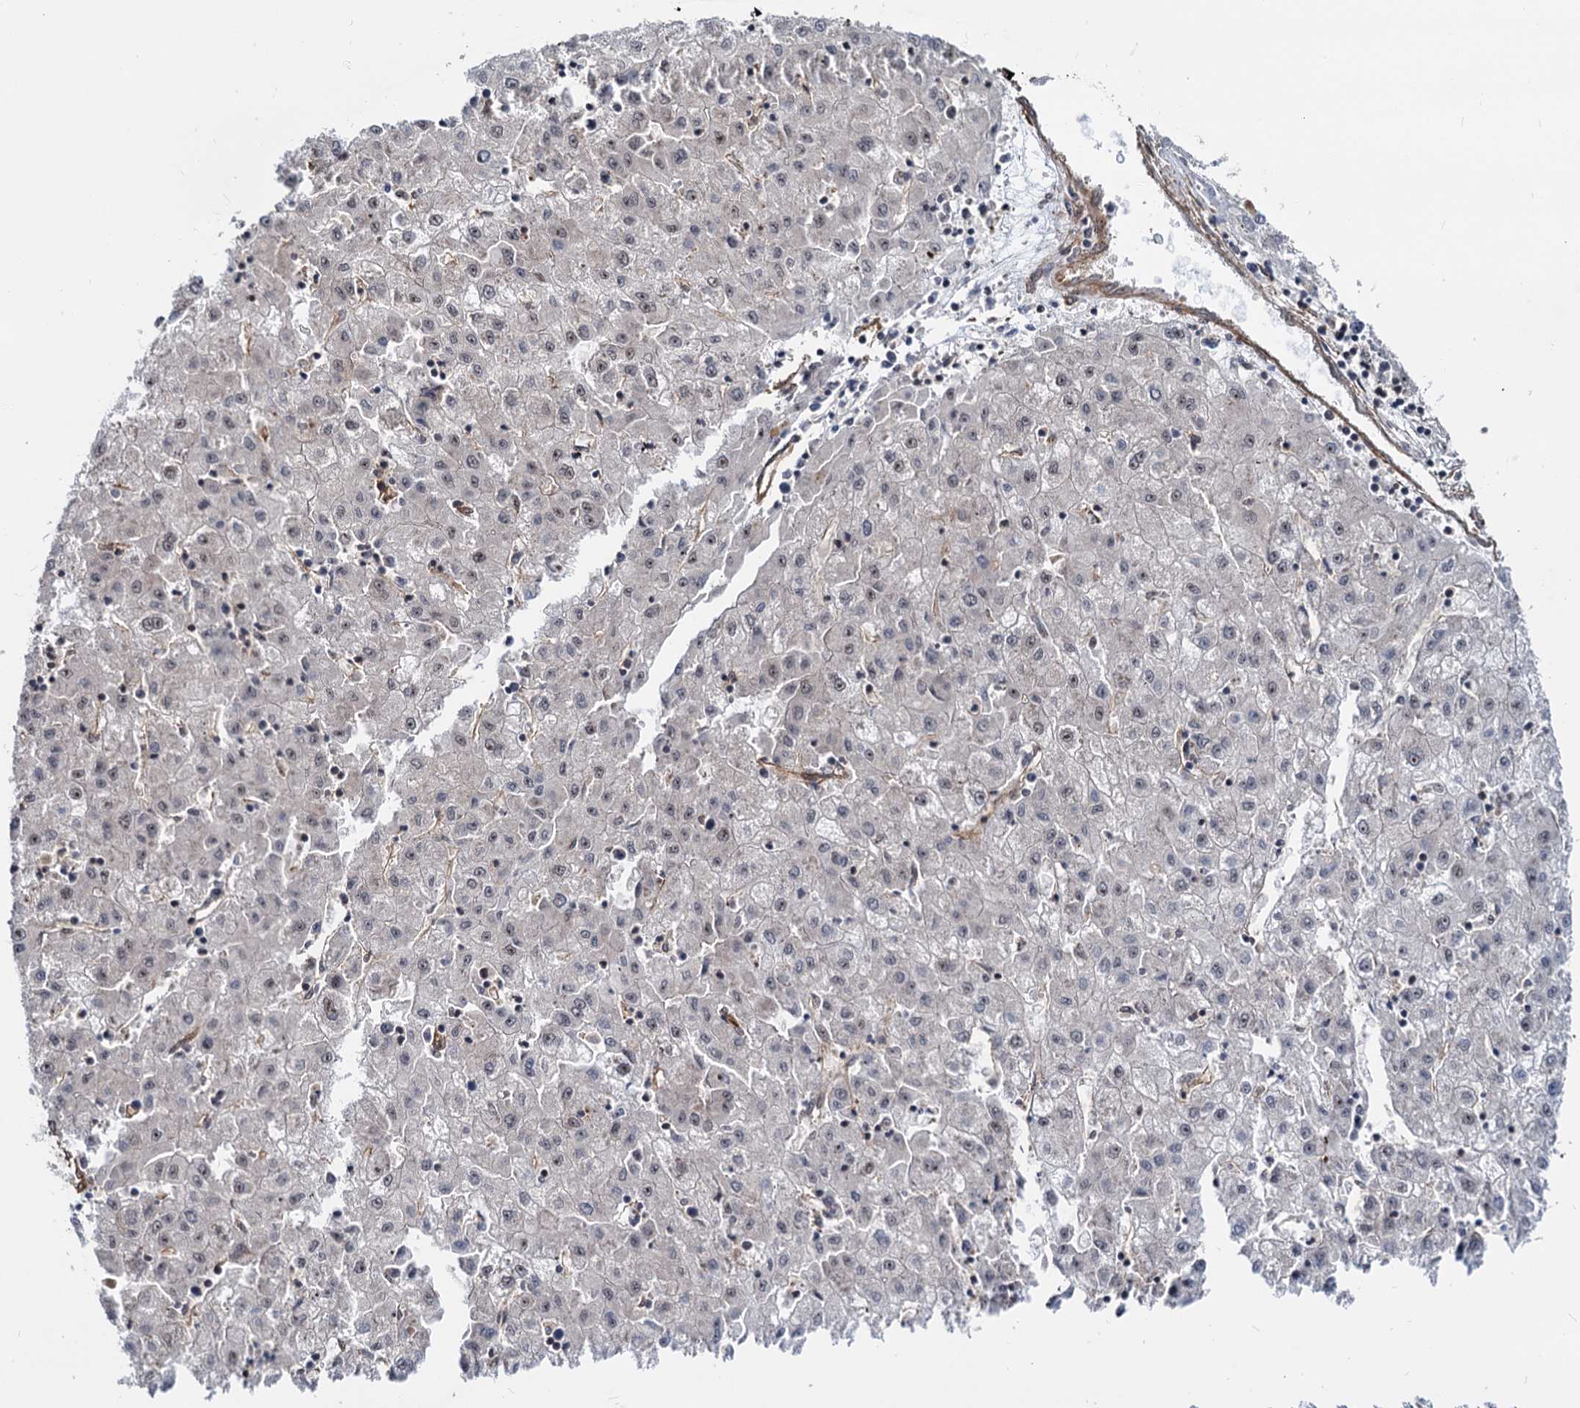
{"staining": {"intensity": "weak", "quantity": "<25%", "location": "nuclear"}, "tissue": "liver cancer", "cell_type": "Tumor cells", "image_type": "cancer", "snomed": [{"axis": "morphology", "description": "Carcinoma, Hepatocellular, NOS"}, {"axis": "topography", "description": "Liver"}], "caption": "Histopathology image shows no protein positivity in tumor cells of liver cancer (hepatocellular carcinoma) tissue.", "gene": "UBLCP1", "patient": {"sex": "male", "age": 72}}